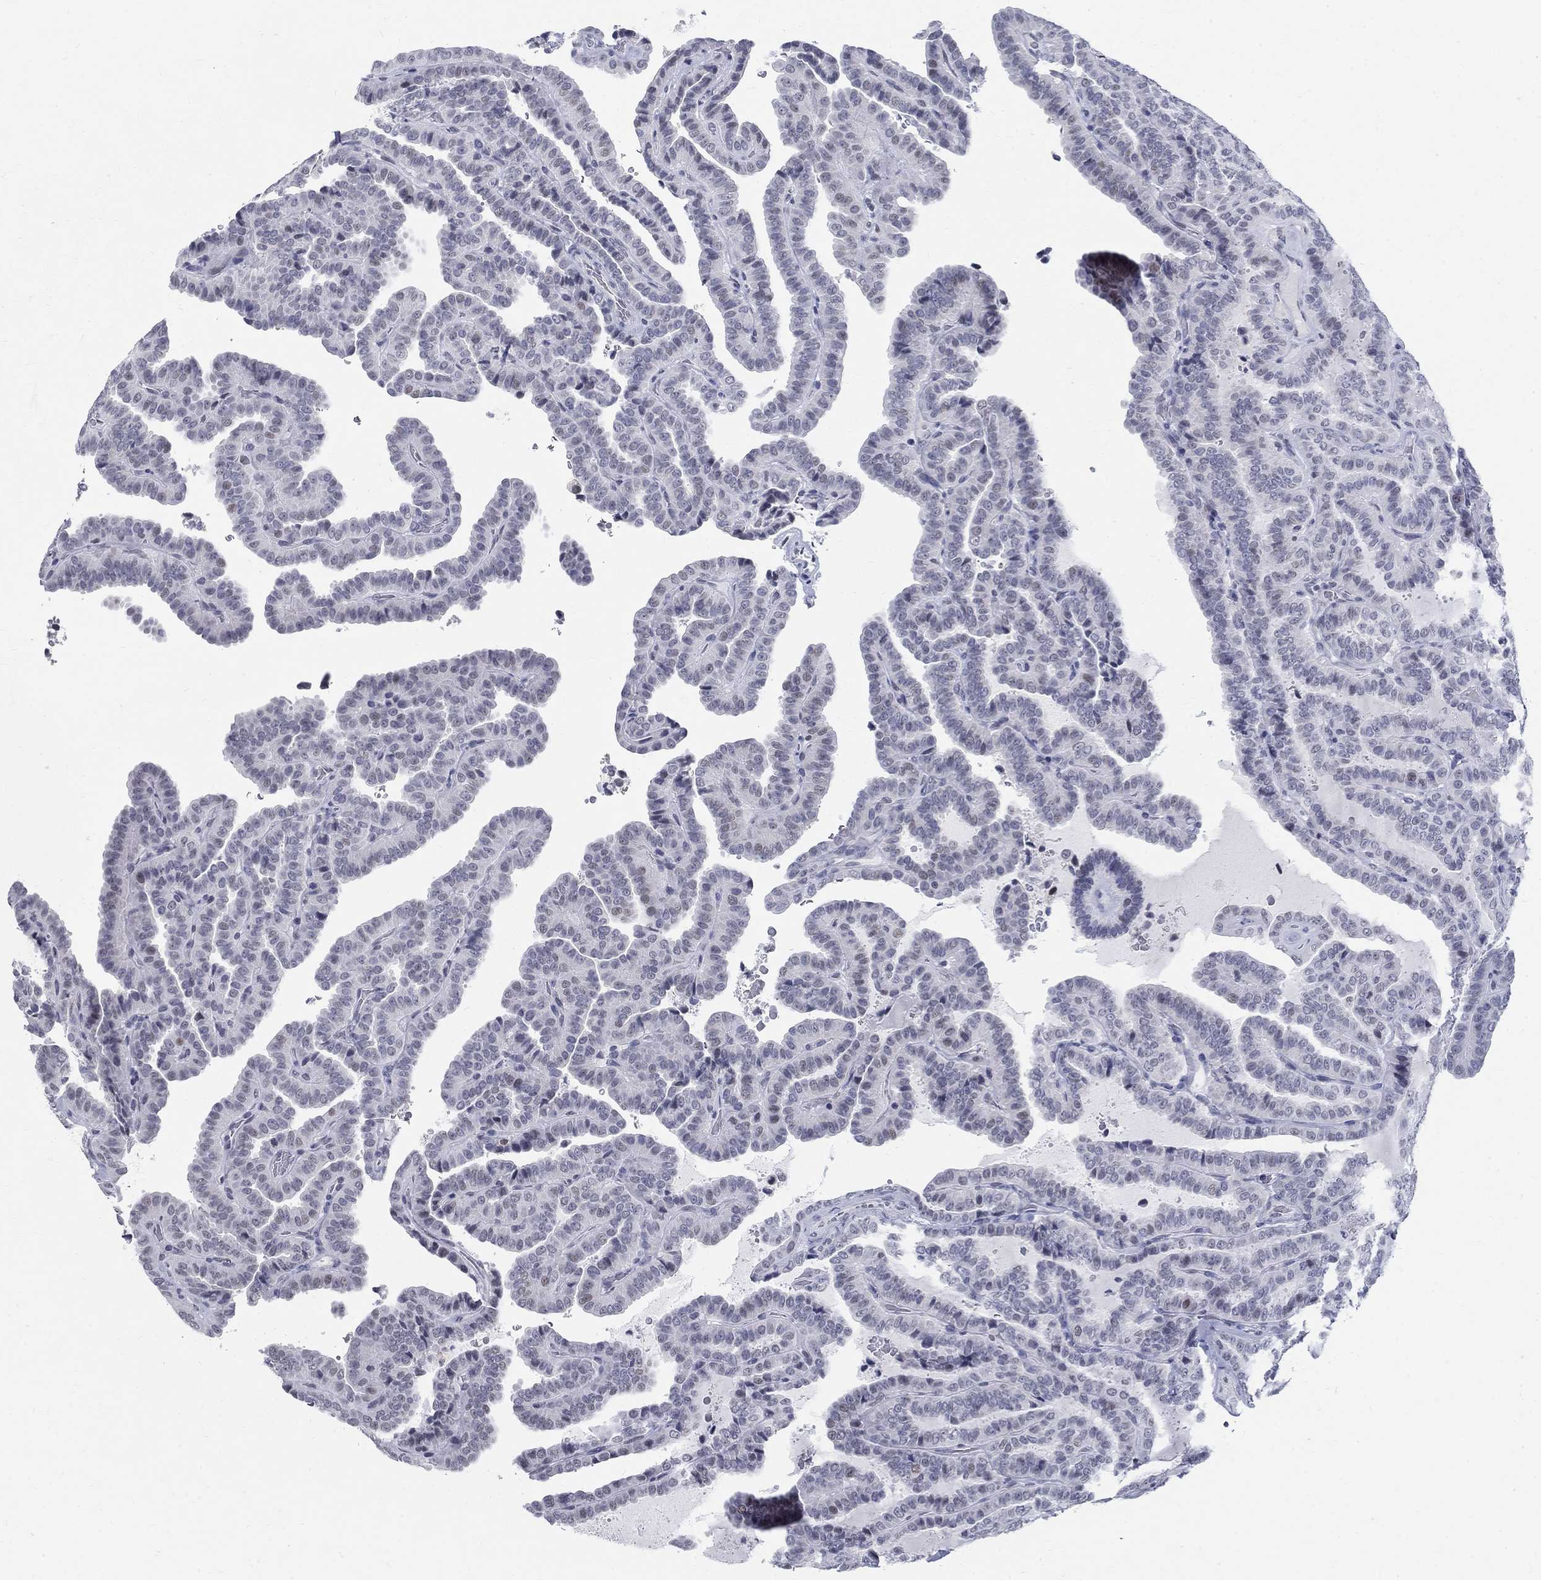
{"staining": {"intensity": "negative", "quantity": "none", "location": "none"}, "tissue": "thyroid cancer", "cell_type": "Tumor cells", "image_type": "cancer", "snomed": [{"axis": "morphology", "description": "Papillary adenocarcinoma, NOS"}, {"axis": "topography", "description": "Thyroid gland"}], "caption": "DAB immunohistochemical staining of human thyroid cancer (papillary adenocarcinoma) displays no significant expression in tumor cells. (DAB IHC visualized using brightfield microscopy, high magnification).", "gene": "BHLHE22", "patient": {"sex": "female", "age": 39}}